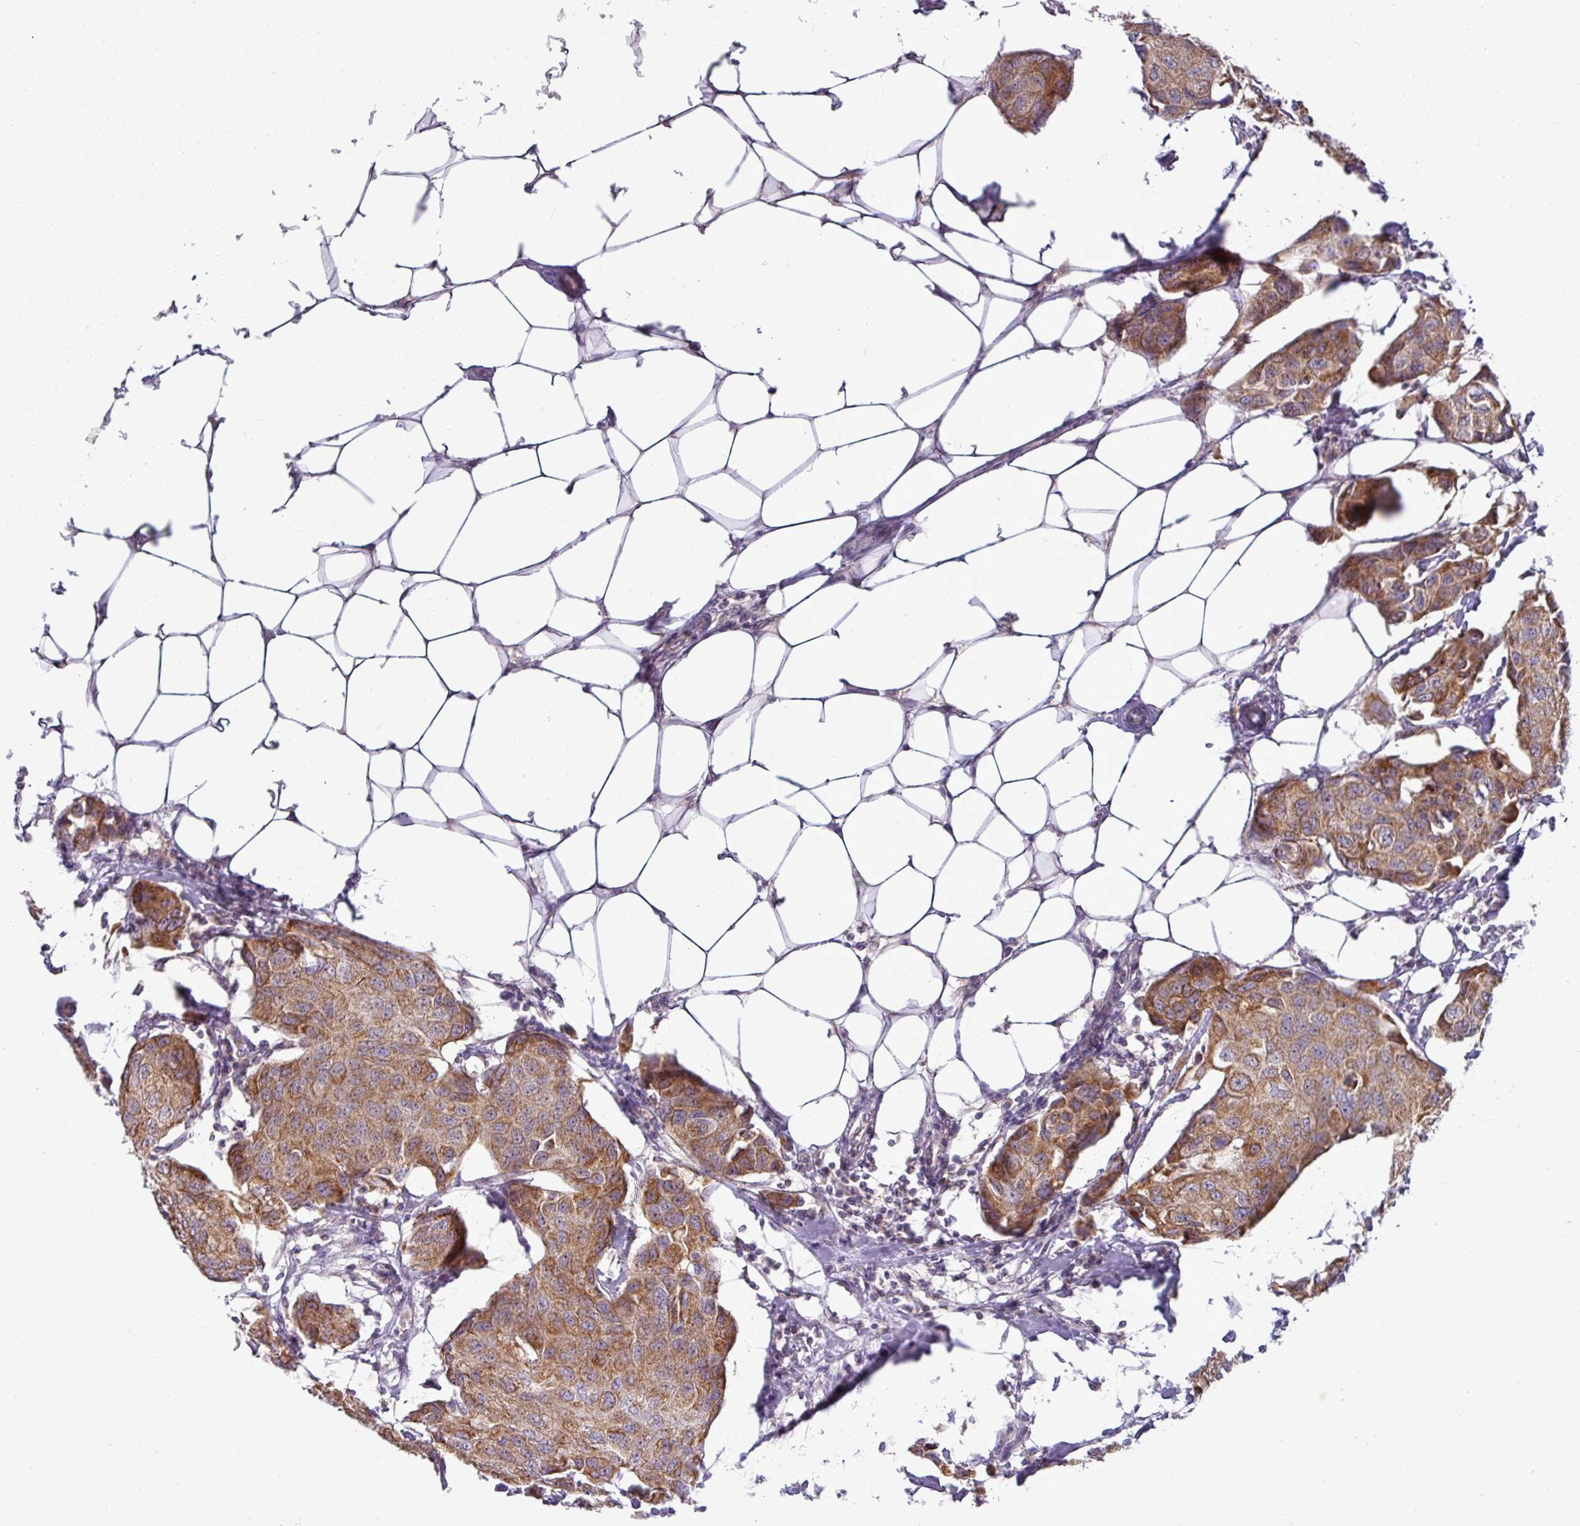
{"staining": {"intensity": "moderate", "quantity": ">75%", "location": "cytoplasmic/membranous"}, "tissue": "breast cancer", "cell_type": "Tumor cells", "image_type": "cancer", "snomed": [{"axis": "morphology", "description": "Duct carcinoma"}, {"axis": "topography", "description": "Breast"}, {"axis": "topography", "description": "Lymph node"}], "caption": "The immunohistochemical stain labels moderate cytoplasmic/membranous staining in tumor cells of breast cancer (infiltrating ductal carcinoma) tissue. The staining was performed using DAB to visualize the protein expression in brown, while the nuclei were stained in blue with hematoxylin (Magnification: 20x).", "gene": "TRAPPC1", "patient": {"sex": "female", "age": 80}}